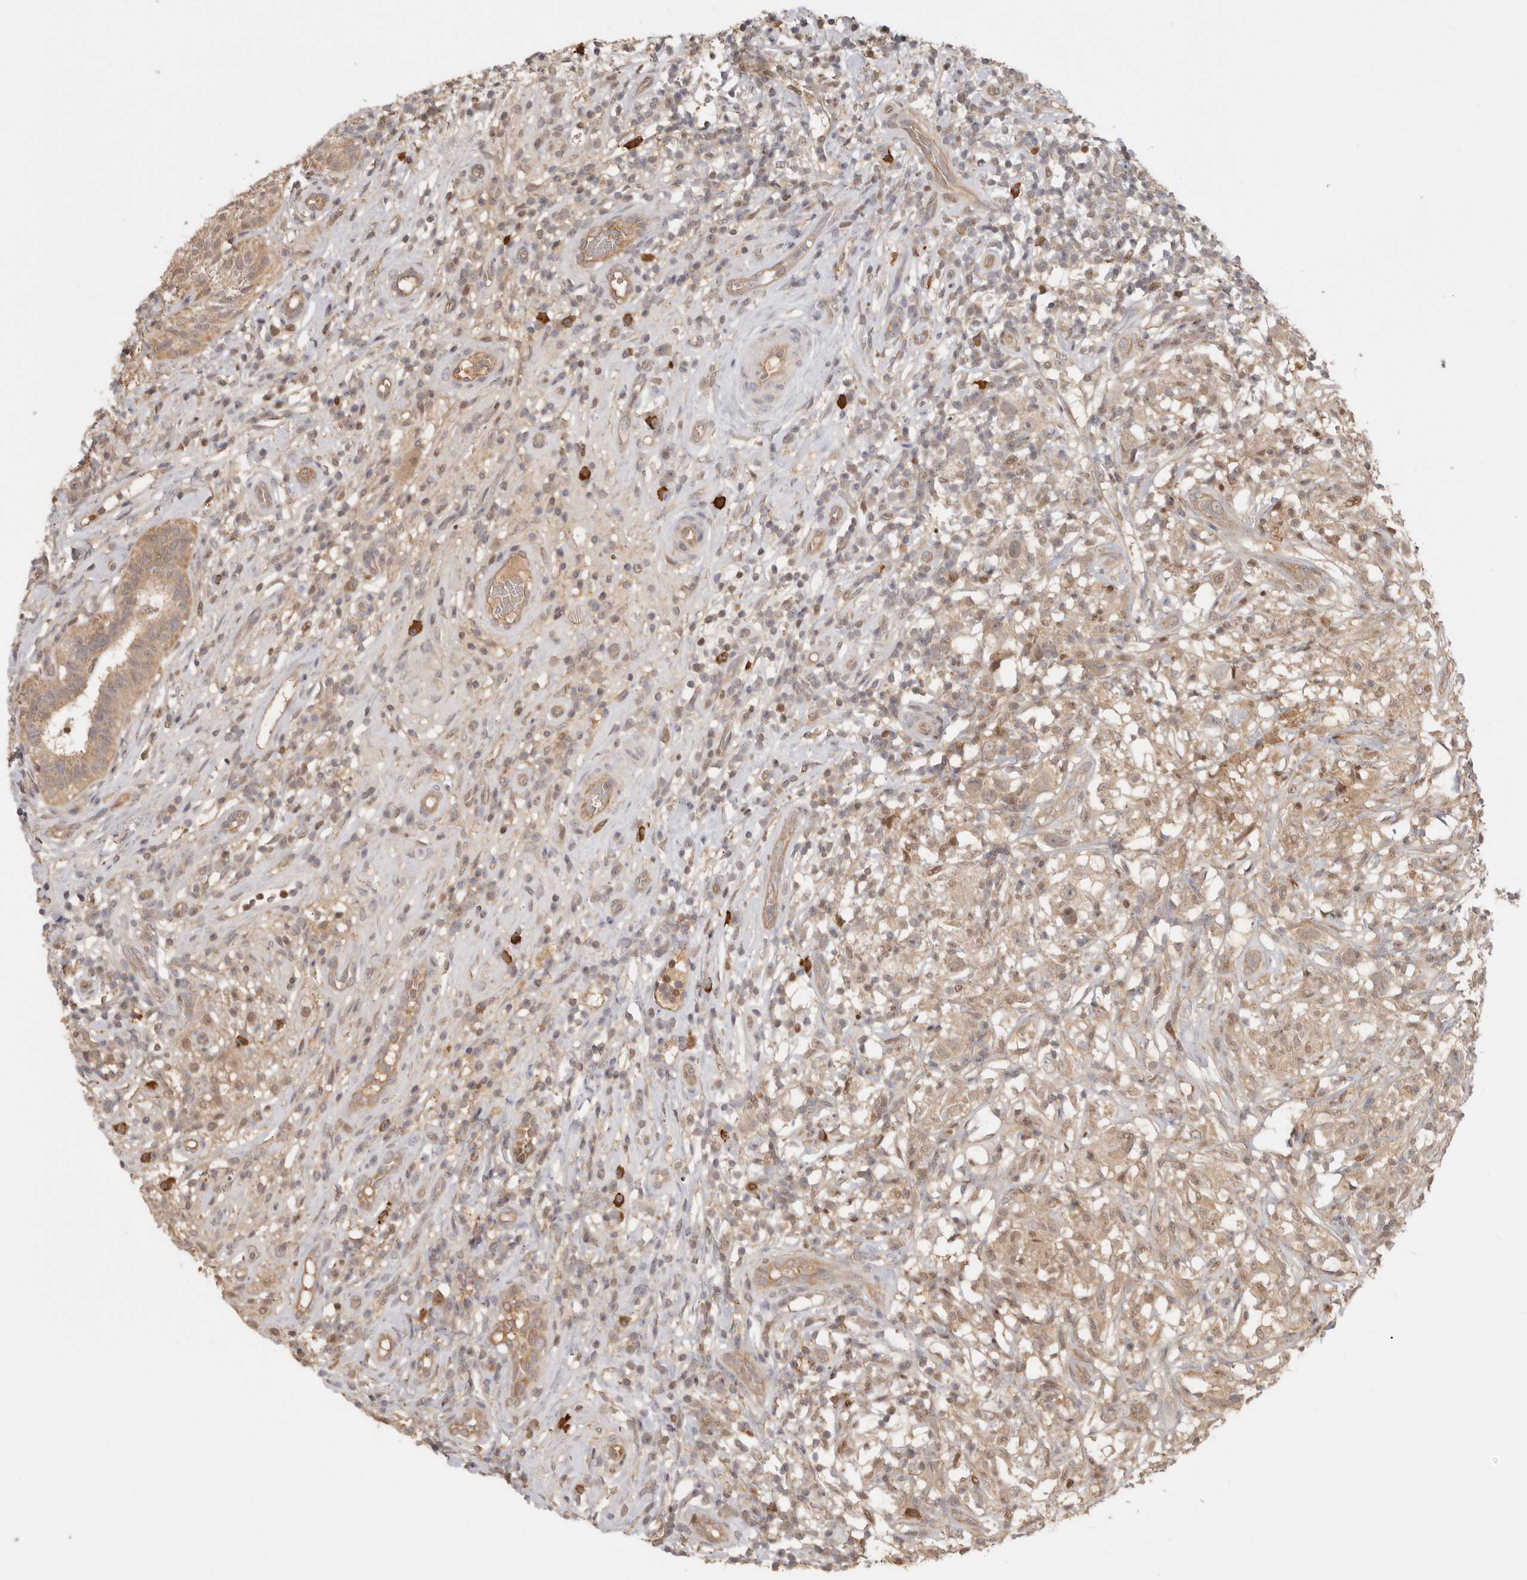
{"staining": {"intensity": "weak", "quantity": ">75%", "location": "cytoplasmic/membranous,nuclear"}, "tissue": "testis cancer", "cell_type": "Tumor cells", "image_type": "cancer", "snomed": [{"axis": "morphology", "description": "Seminoma, NOS"}, {"axis": "topography", "description": "Testis"}], "caption": "Weak cytoplasmic/membranous and nuclear protein staining is appreciated in approximately >75% of tumor cells in testis seminoma.", "gene": "PSMA5", "patient": {"sex": "male", "age": 49}}